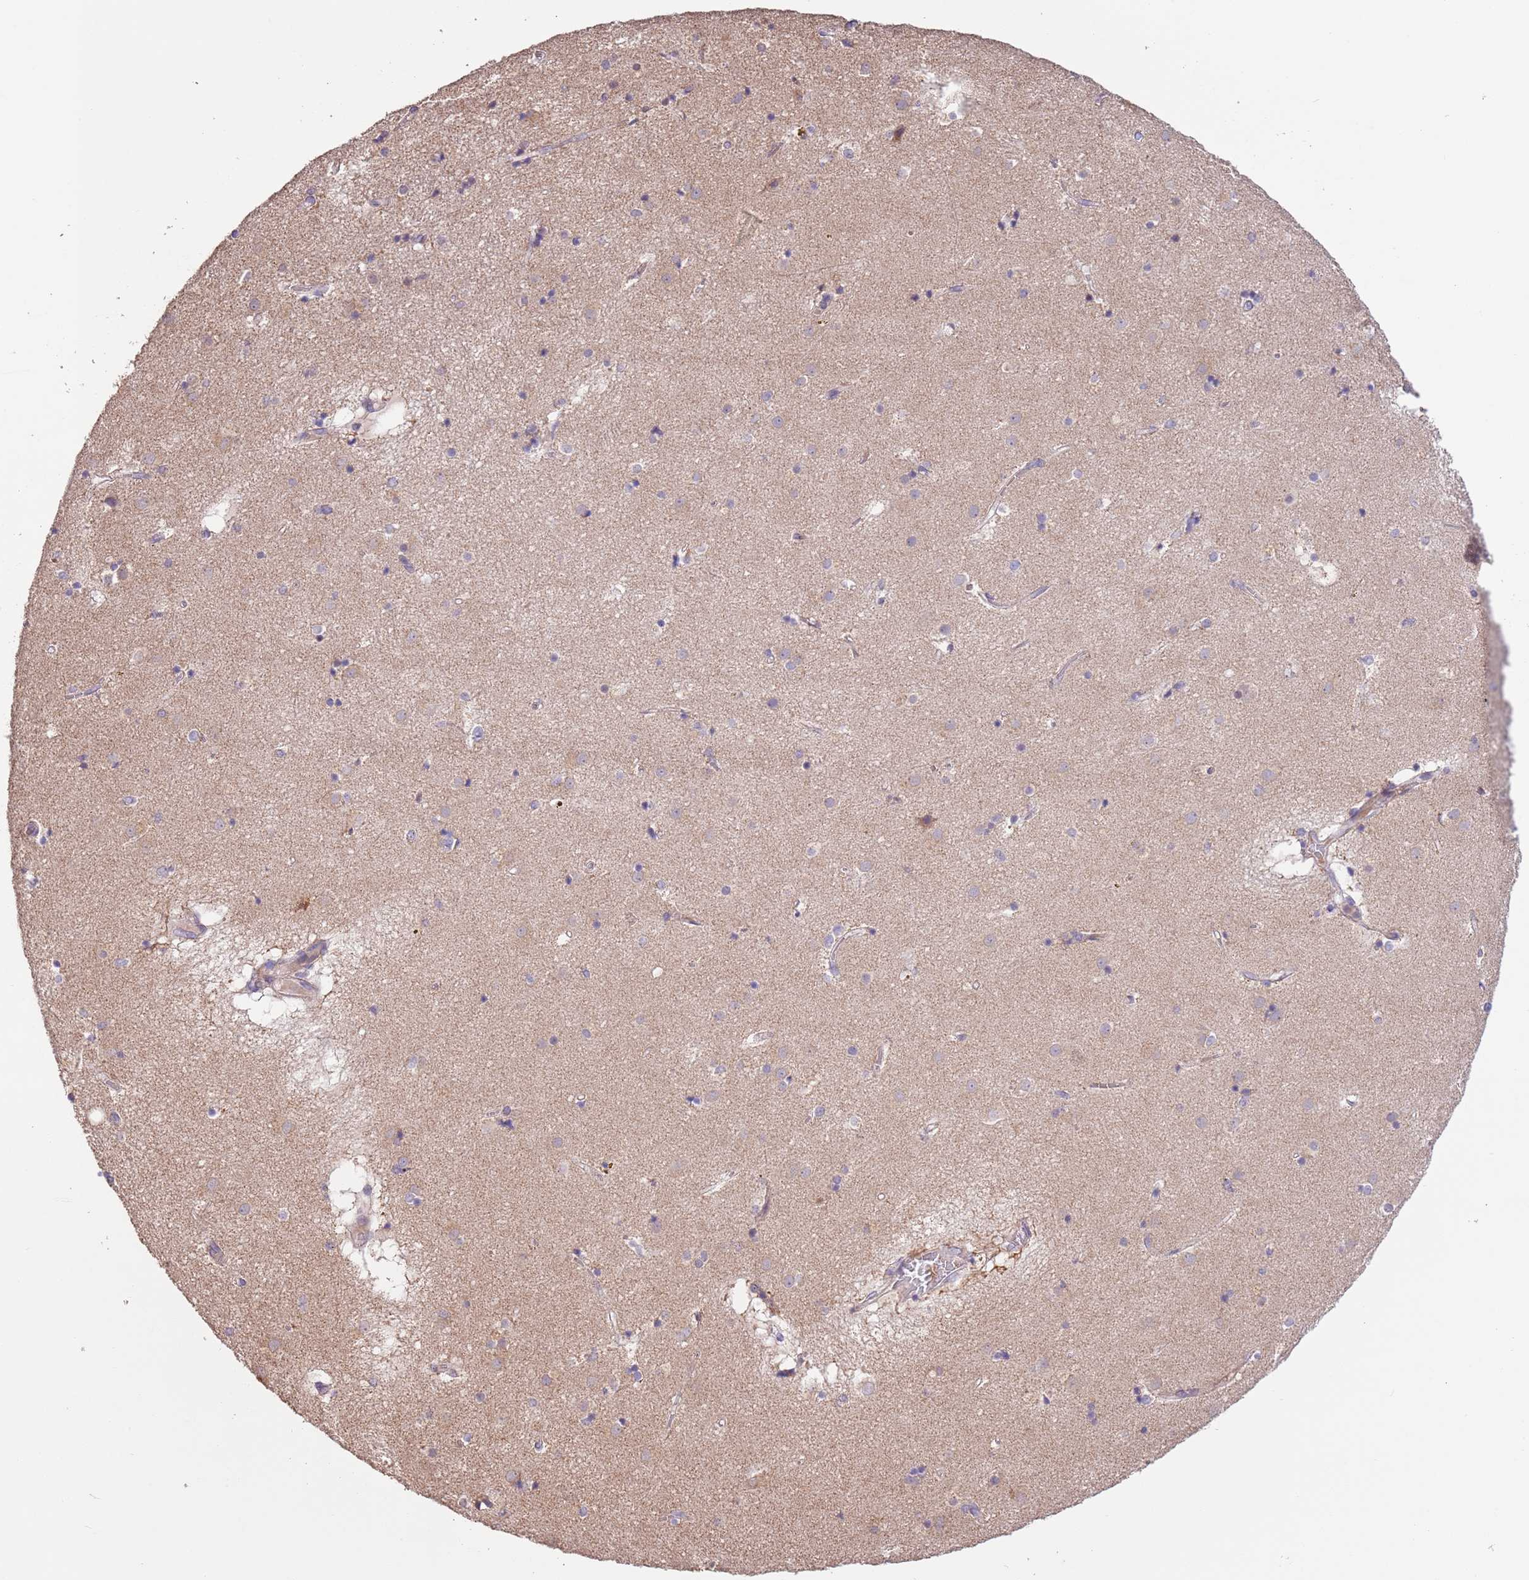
{"staining": {"intensity": "negative", "quantity": "none", "location": "none"}, "tissue": "caudate", "cell_type": "Glial cells", "image_type": "normal", "snomed": [{"axis": "morphology", "description": "Normal tissue, NOS"}, {"axis": "topography", "description": "Lateral ventricle wall"}], "caption": "The immunohistochemistry (IHC) image has no significant staining in glial cells of caudate.", "gene": "PIGA", "patient": {"sex": "male", "age": 70}}